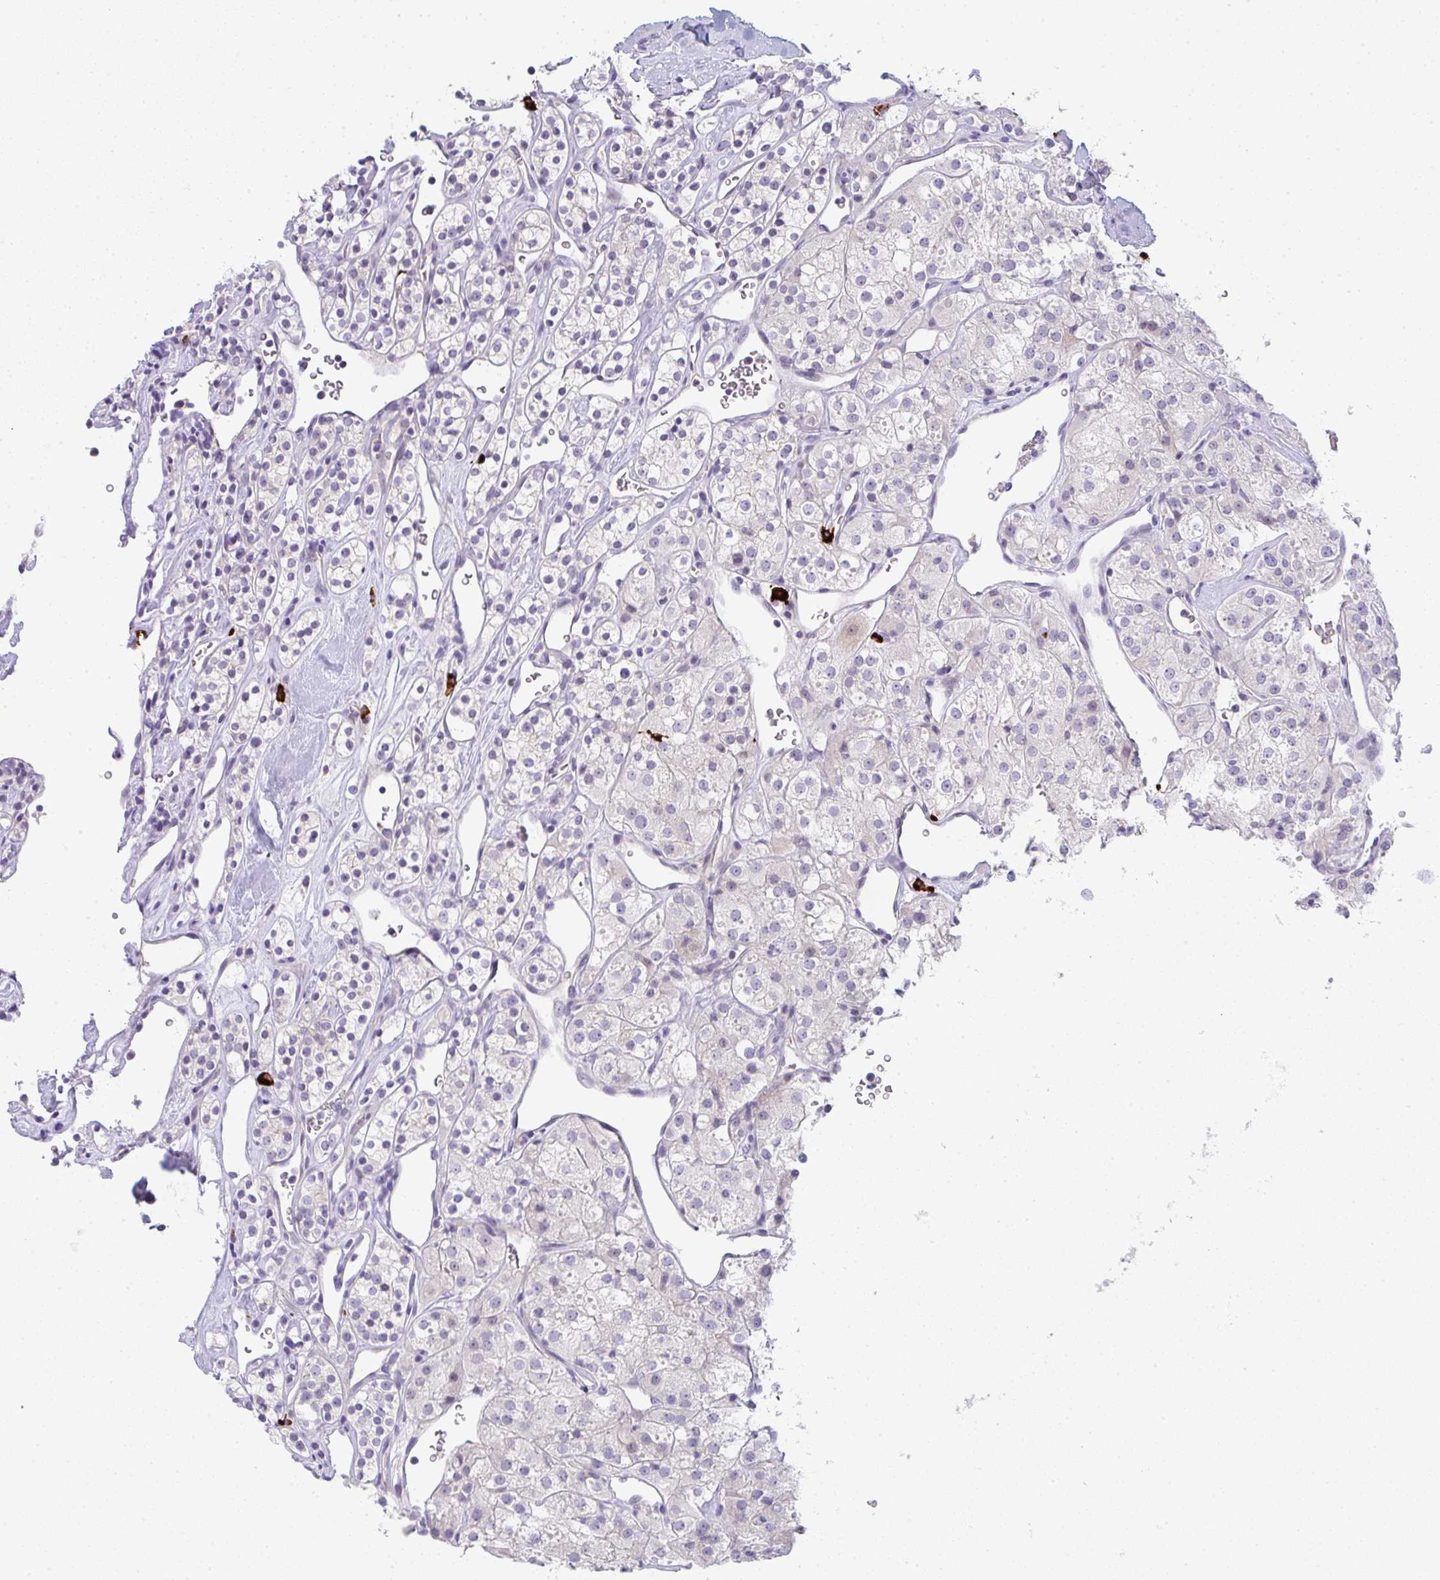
{"staining": {"intensity": "negative", "quantity": "none", "location": "none"}, "tissue": "renal cancer", "cell_type": "Tumor cells", "image_type": "cancer", "snomed": [{"axis": "morphology", "description": "Adenocarcinoma, NOS"}, {"axis": "topography", "description": "Kidney"}], "caption": "A photomicrograph of renal cancer (adenocarcinoma) stained for a protein shows no brown staining in tumor cells.", "gene": "CACNA1S", "patient": {"sex": "male", "age": 77}}